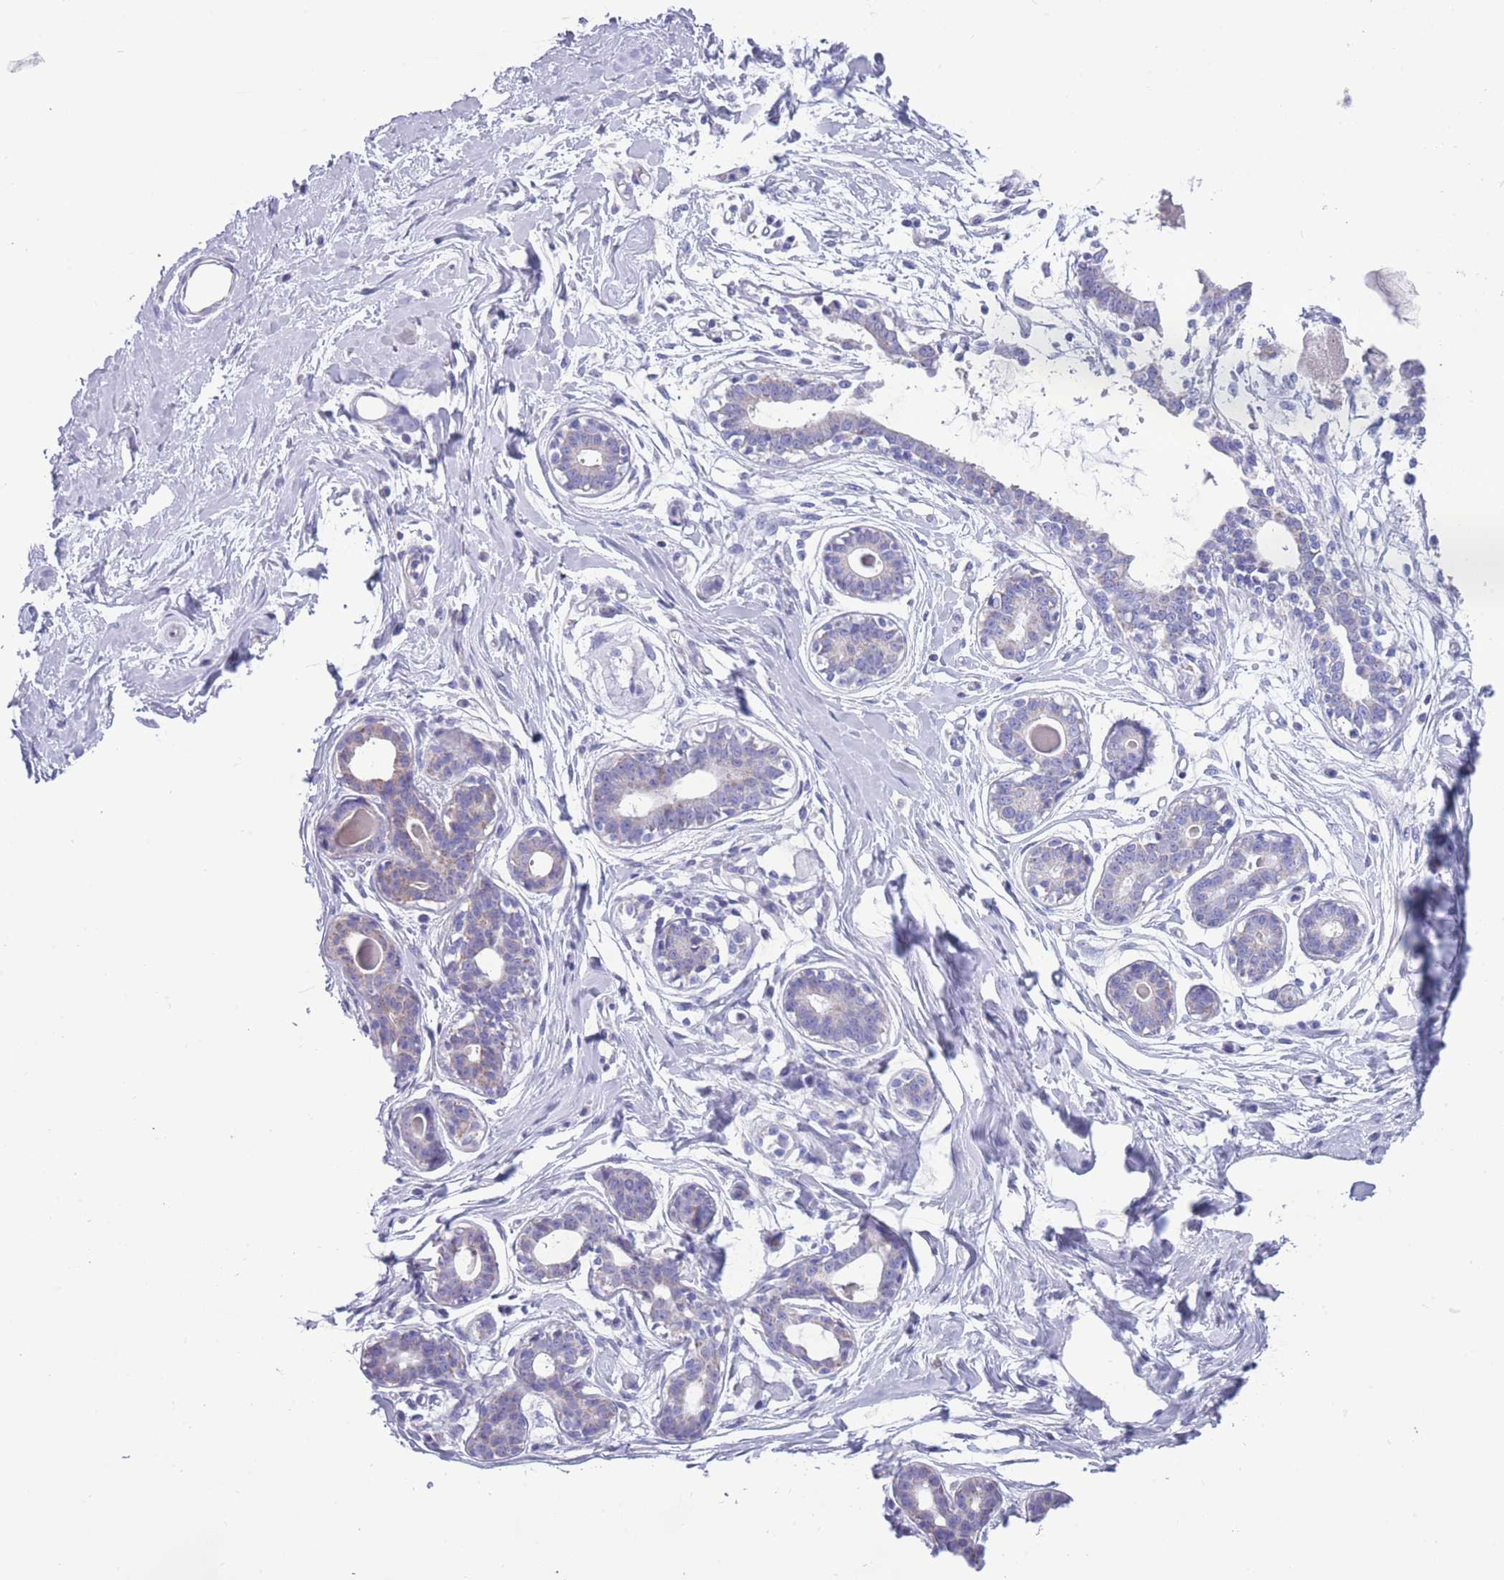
{"staining": {"intensity": "negative", "quantity": "none", "location": "none"}, "tissue": "breast", "cell_type": "Adipocytes", "image_type": "normal", "snomed": [{"axis": "morphology", "description": "Normal tissue, NOS"}, {"axis": "topography", "description": "Breast"}], "caption": "Protein analysis of benign breast displays no significant expression in adipocytes.", "gene": "INTS2", "patient": {"sex": "female", "age": 45}}